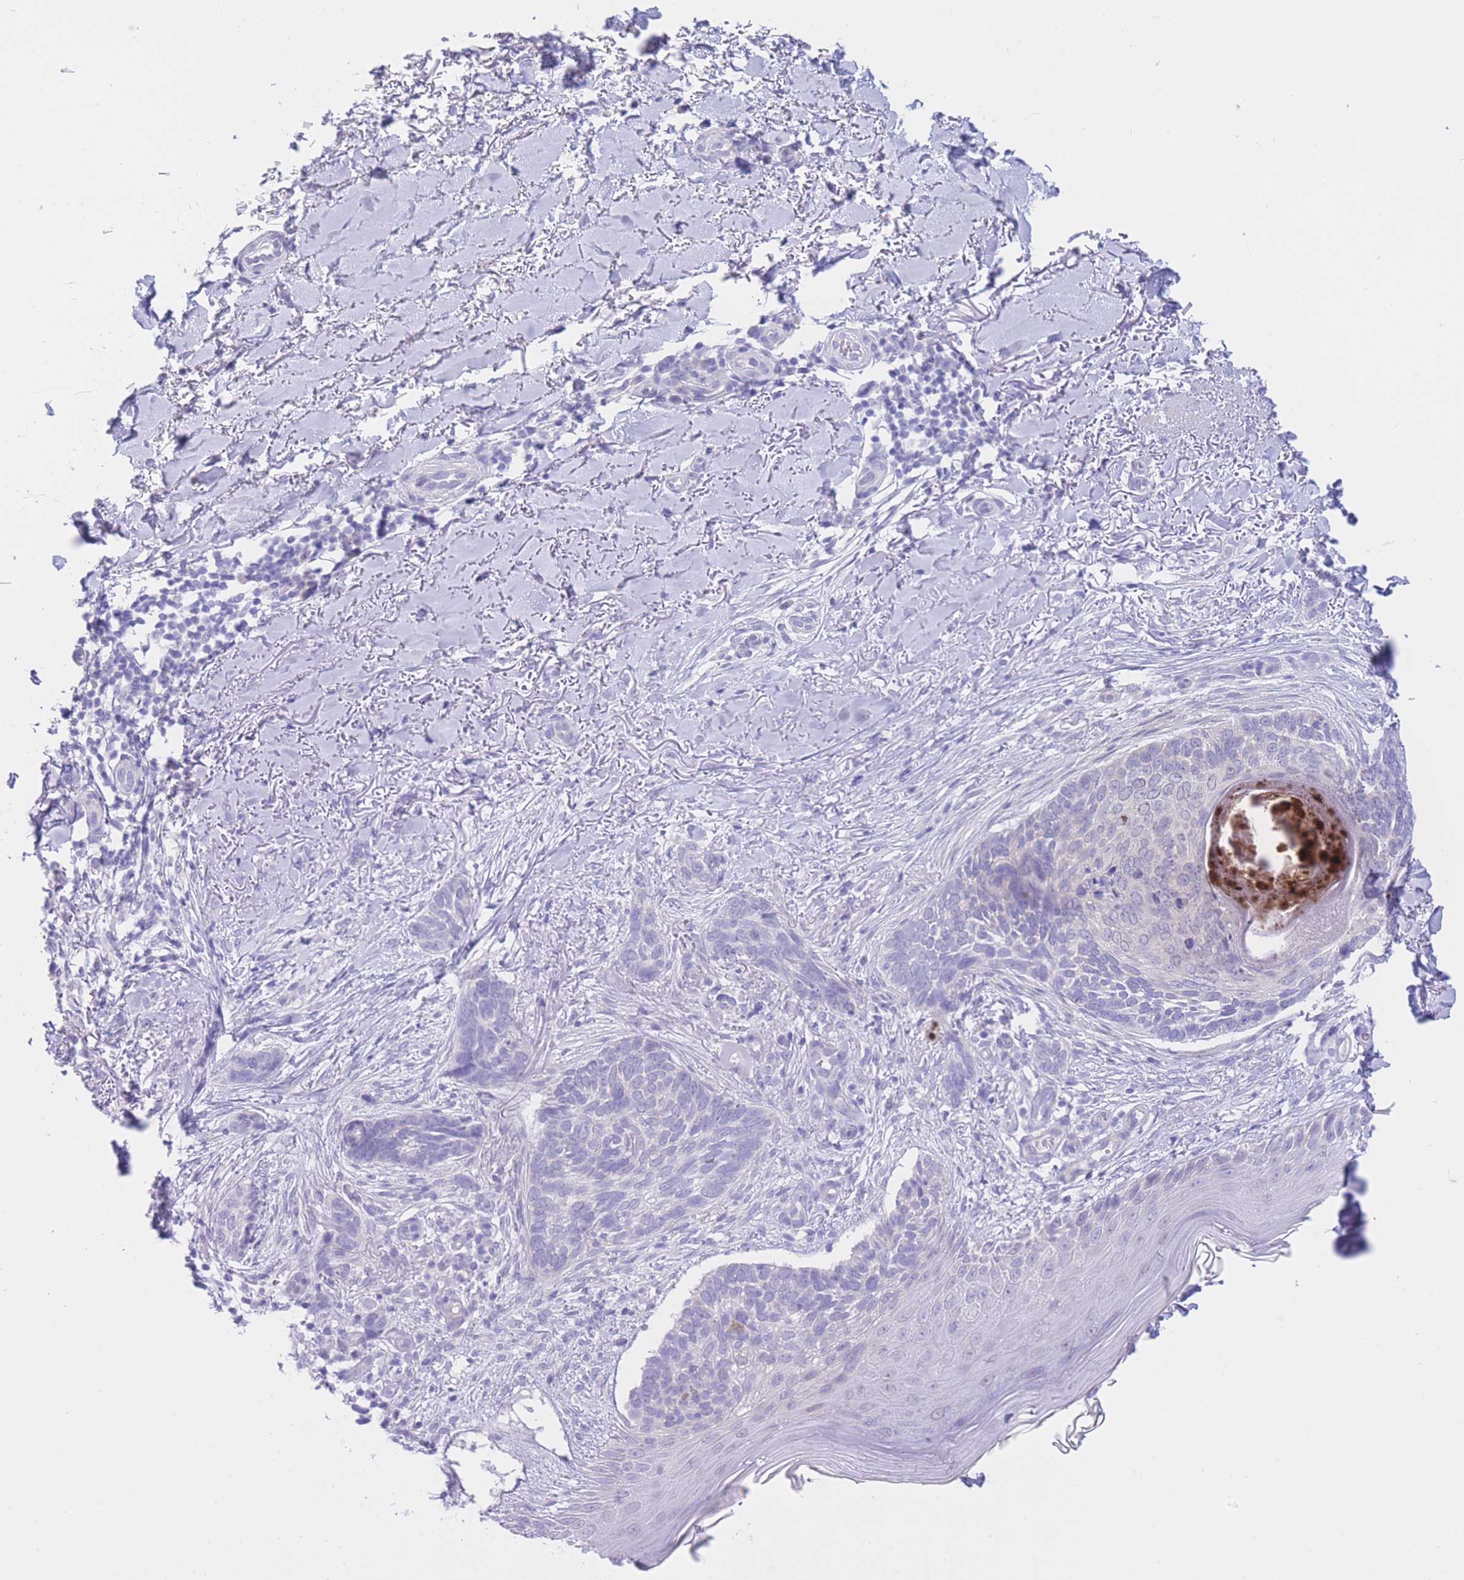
{"staining": {"intensity": "negative", "quantity": "none", "location": "none"}, "tissue": "skin cancer", "cell_type": "Tumor cells", "image_type": "cancer", "snomed": [{"axis": "morphology", "description": "Normal tissue, NOS"}, {"axis": "morphology", "description": "Basal cell carcinoma"}, {"axis": "topography", "description": "Skin"}], "caption": "DAB (3,3'-diaminobenzidine) immunohistochemical staining of skin cancer shows no significant expression in tumor cells.", "gene": "ZNF212", "patient": {"sex": "female", "age": 67}}